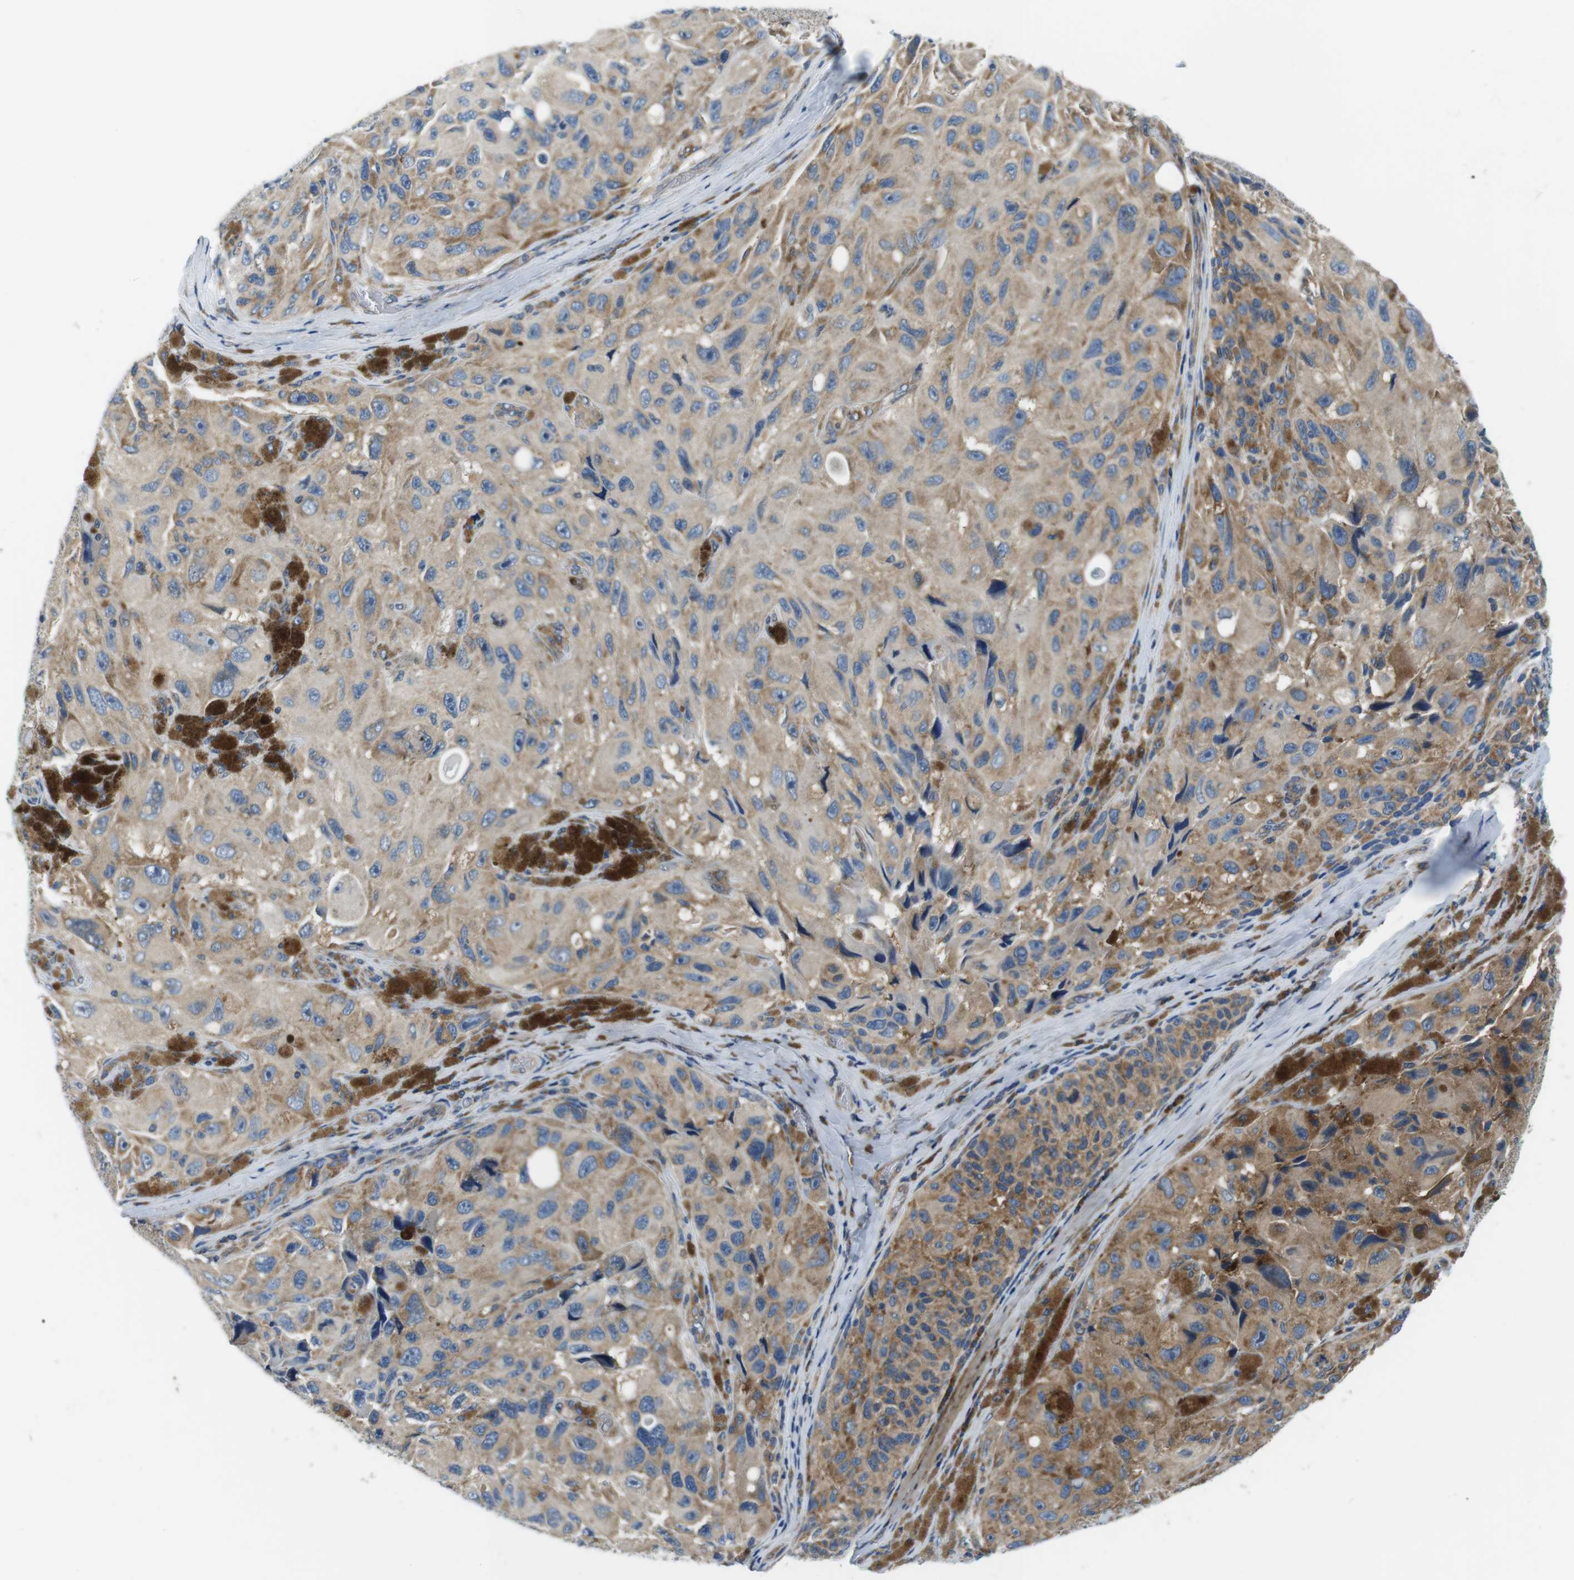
{"staining": {"intensity": "moderate", "quantity": ">75%", "location": "cytoplasmic/membranous"}, "tissue": "melanoma", "cell_type": "Tumor cells", "image_type": "cancer", "snomed": [{"axis": "morphology", "description": "Malignant melanoma, NOS"}, {"axis": "topography", "description": "Skin"}], "caption": "This micrograph reveals IHC staining of human melanoma, with medium moderate cytoplasmic/membranous positivity in approximately >75% of tumor cells.", "gene": "EIF2B5", "patient": {"sex": "female", "age": 73}}